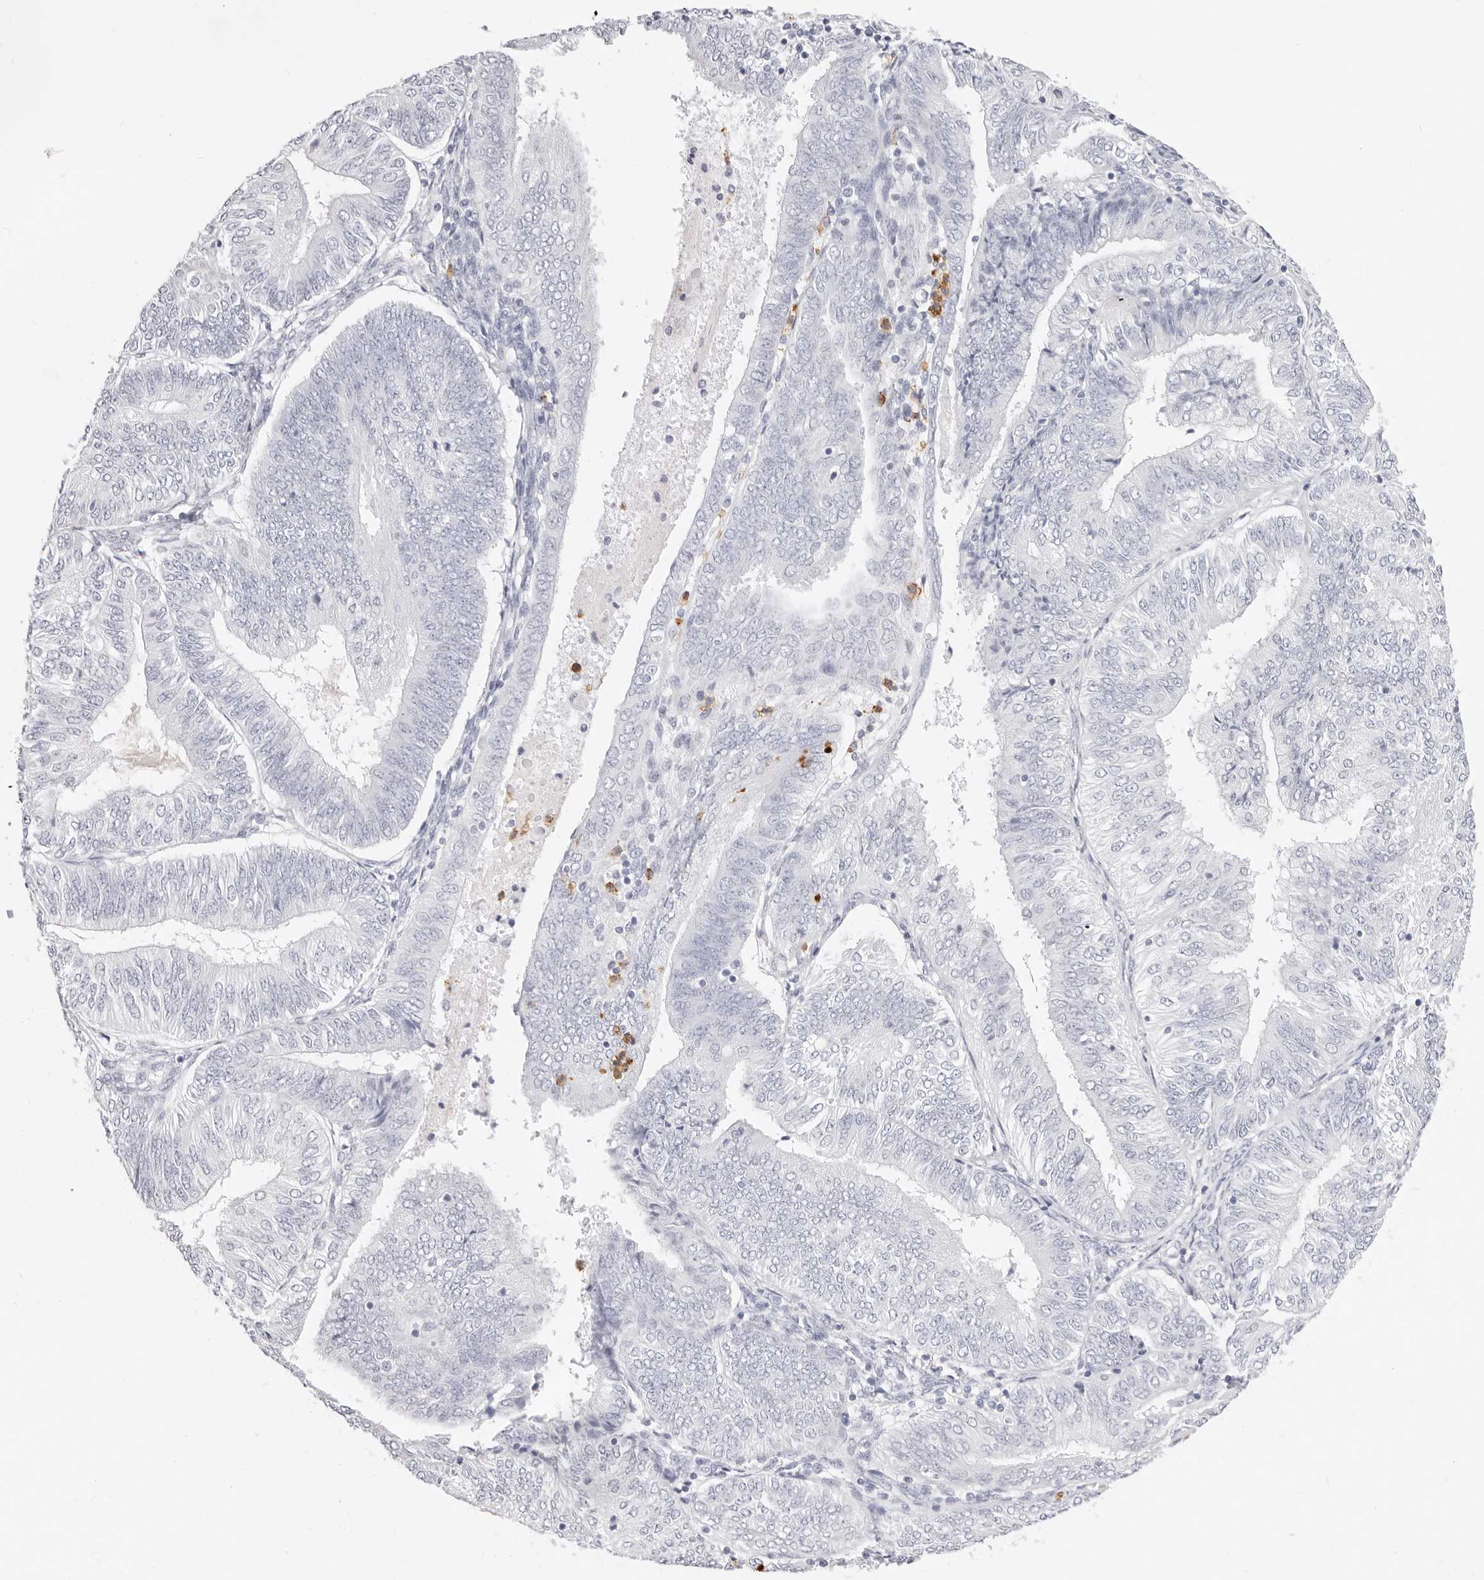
{"staining": {"intensity": "negative", "quantity": "none", "location": "none"}, "tissue": "endometrial cancer", "cell_type": "Tumor cells", "image_type": "cancer", "snomed": [{"axis": "morphology", "description": "Adenocarcinoma, NOS"}, {"axis": "topography", "description": "Endometrium"}], "caption": "Immunohistochemical staining of human endometrial adenocarcinoma displays no significant staining in tumor cells. (DAB (3,3'-diaminobenzidine) immunohistochemistry (IHC) visualized using brightfield microscopy, high magnification).", "gene": "CAMP", "patient": {"sex": "female", "age": 58}}